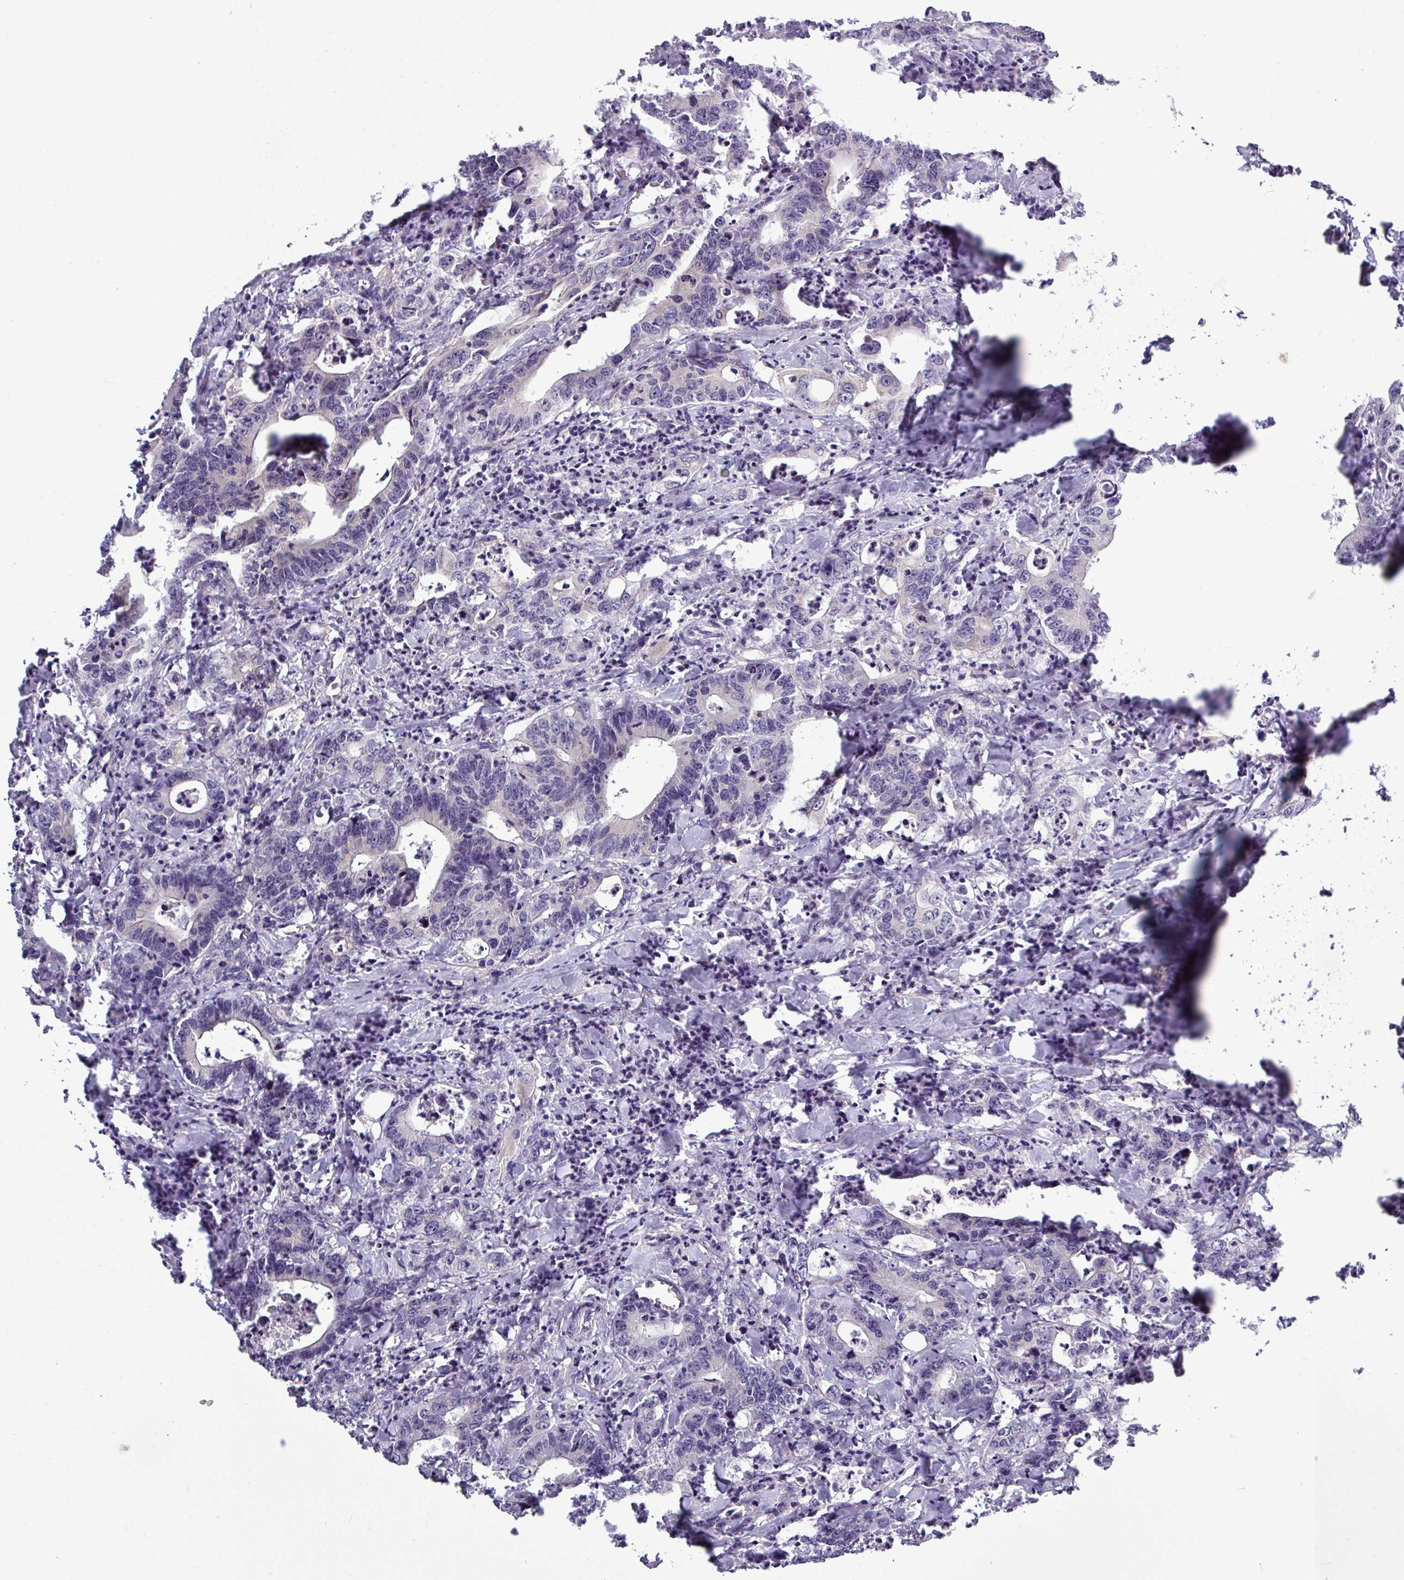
{"staining": {"intensity": "negative", "quantity": "none", "location": "none"}, "tissue": "colorectal cancer", "cell_type": "Tumor cells", "image_type": "cancer", "snomed": [{"axis": "morphology", "description": "Adenocarcinoma, NOS"}, {"axis": "topography", "description": "Colon"}], "caption": "High magnification brightfield microscopy of colorectal cancer stained with DAB (brown) and counterstained with hematoxylin (blue): tumor cells show no significant expression.", "gene": "TMEM62", "patient": {"sex": "female", "age": 75}}